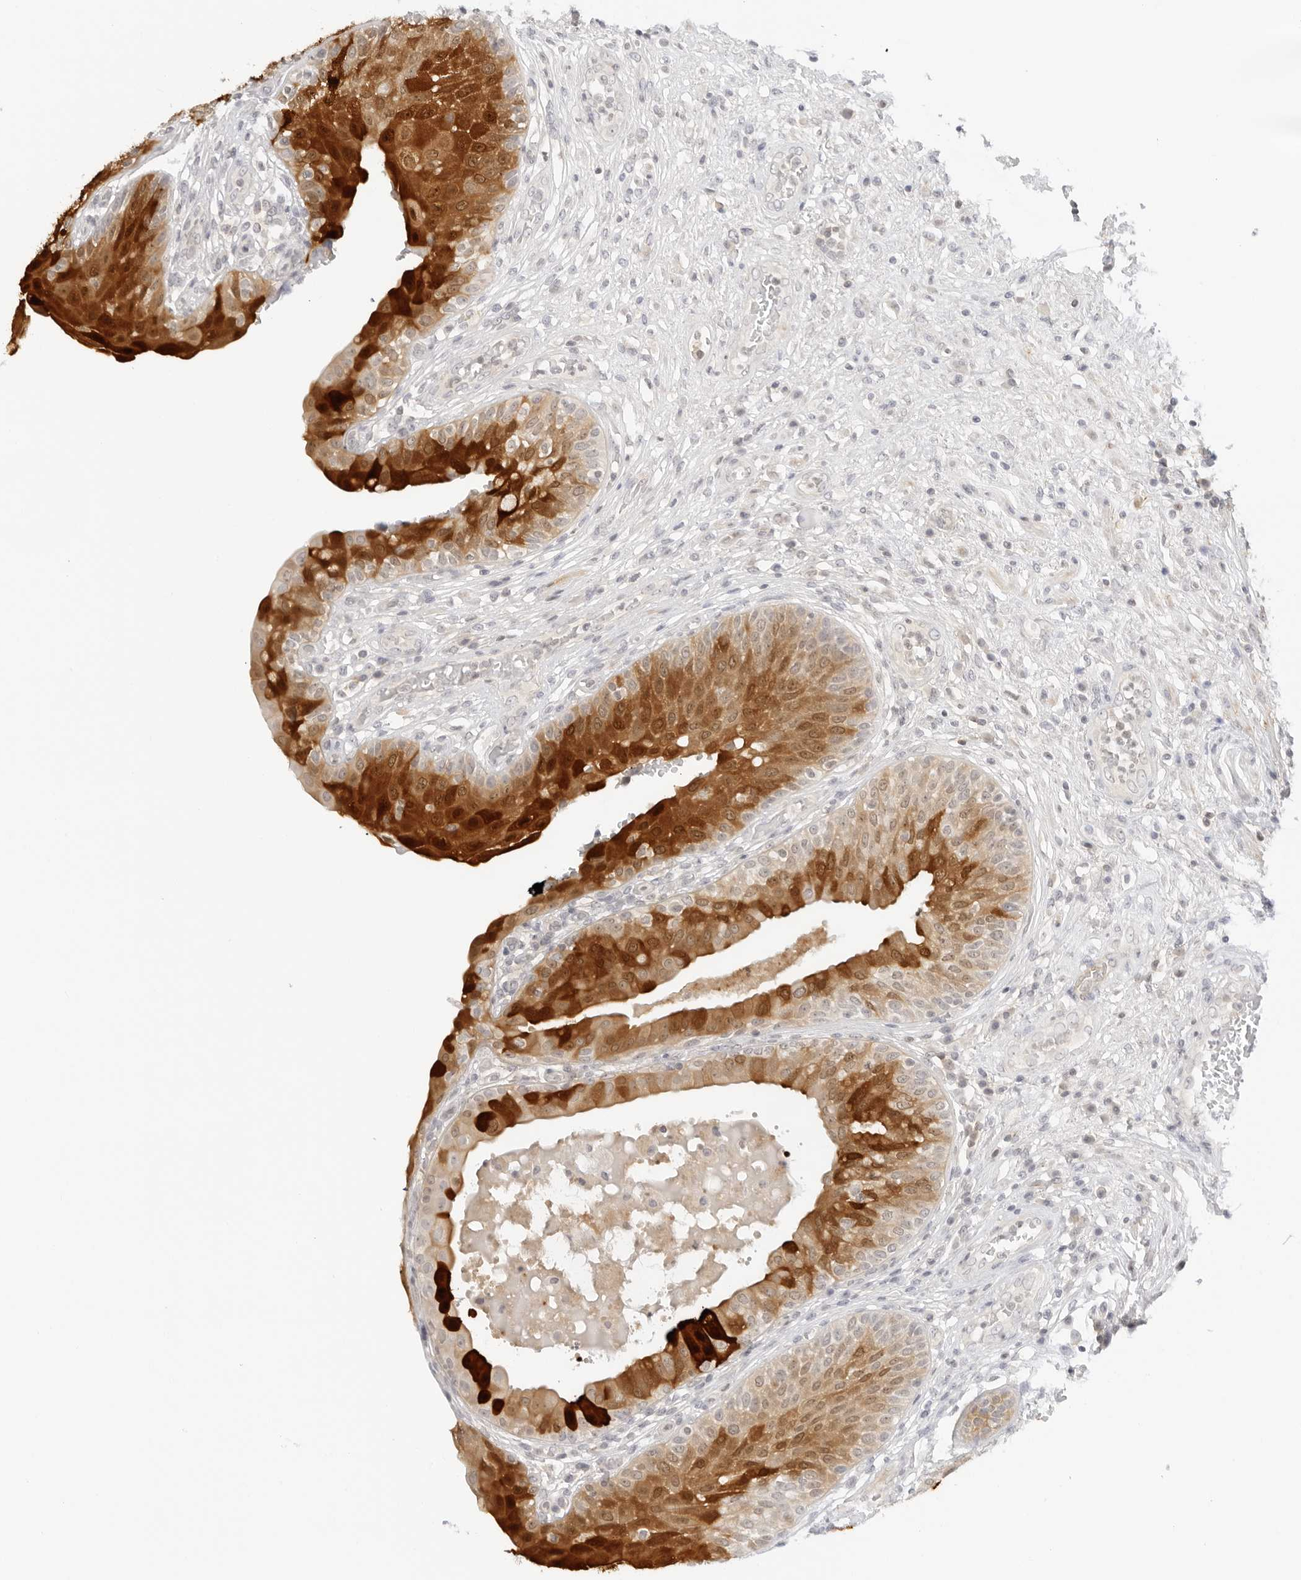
{"staining": {"intensity": "strong", "quantity": "25%-75%", "location": "cytoplasmic/membranous"}, "tissue": "urinary bladder", "cell_type": "Urothelial cells", "image_type": "normal", "snomed": [{"axis": "morphology", "description": "Normal tissue, NOS"}, {"axis": "topography", "description": "Urinary bladder"}], "caption": "Benign urinary bladder shows strong cytoplasmic/membranous positivity in approximately 25%-75% of urothelial cells The staining was performed using DAB, with brown indicating positive protein expression. Nuclei are stained blue with hematoxylin..", "gene": "OSCP1", "patient": {"sex": "female", "age": 62}}